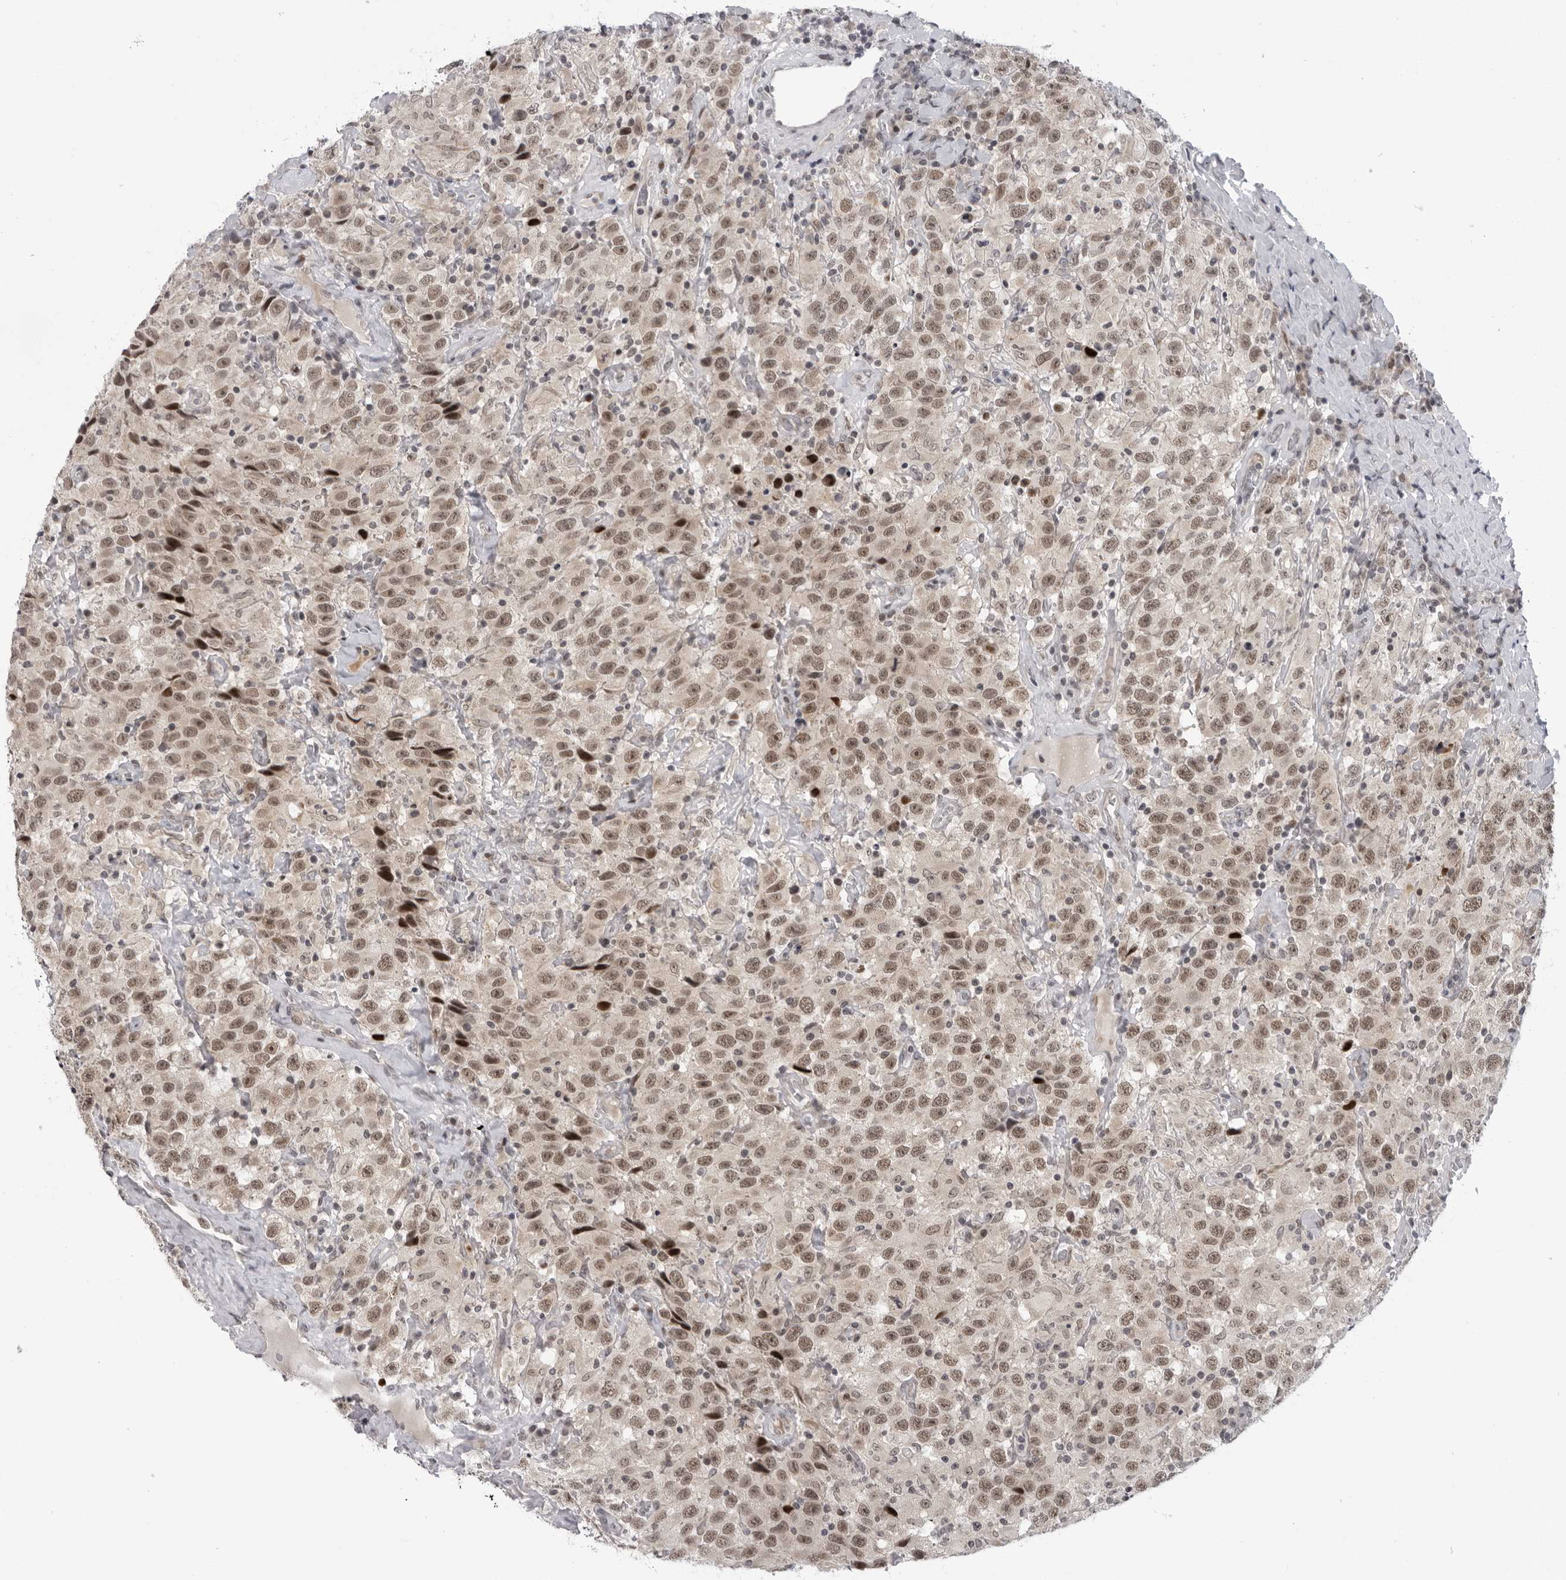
{"staining": {"intensity": "moderate", "quantity": ">75%", "location": "nuclear"}, "tissue": "testis cancer", "cell_type": "Tumor cells", "image_type": "cancer", "snomed": [{"axis": "morphology", "description": "Seminoma, NOS"}, {"axis": "topography", "description": "Testis"}], "caption": "Immunohistochemistry (IHC) of human testis seminoma exhibits medium levels of moderate nuclear staining in about >75% of tumor cells.", "gene": "ALPK2", "patient": {"sex": "male", "age": 41}}